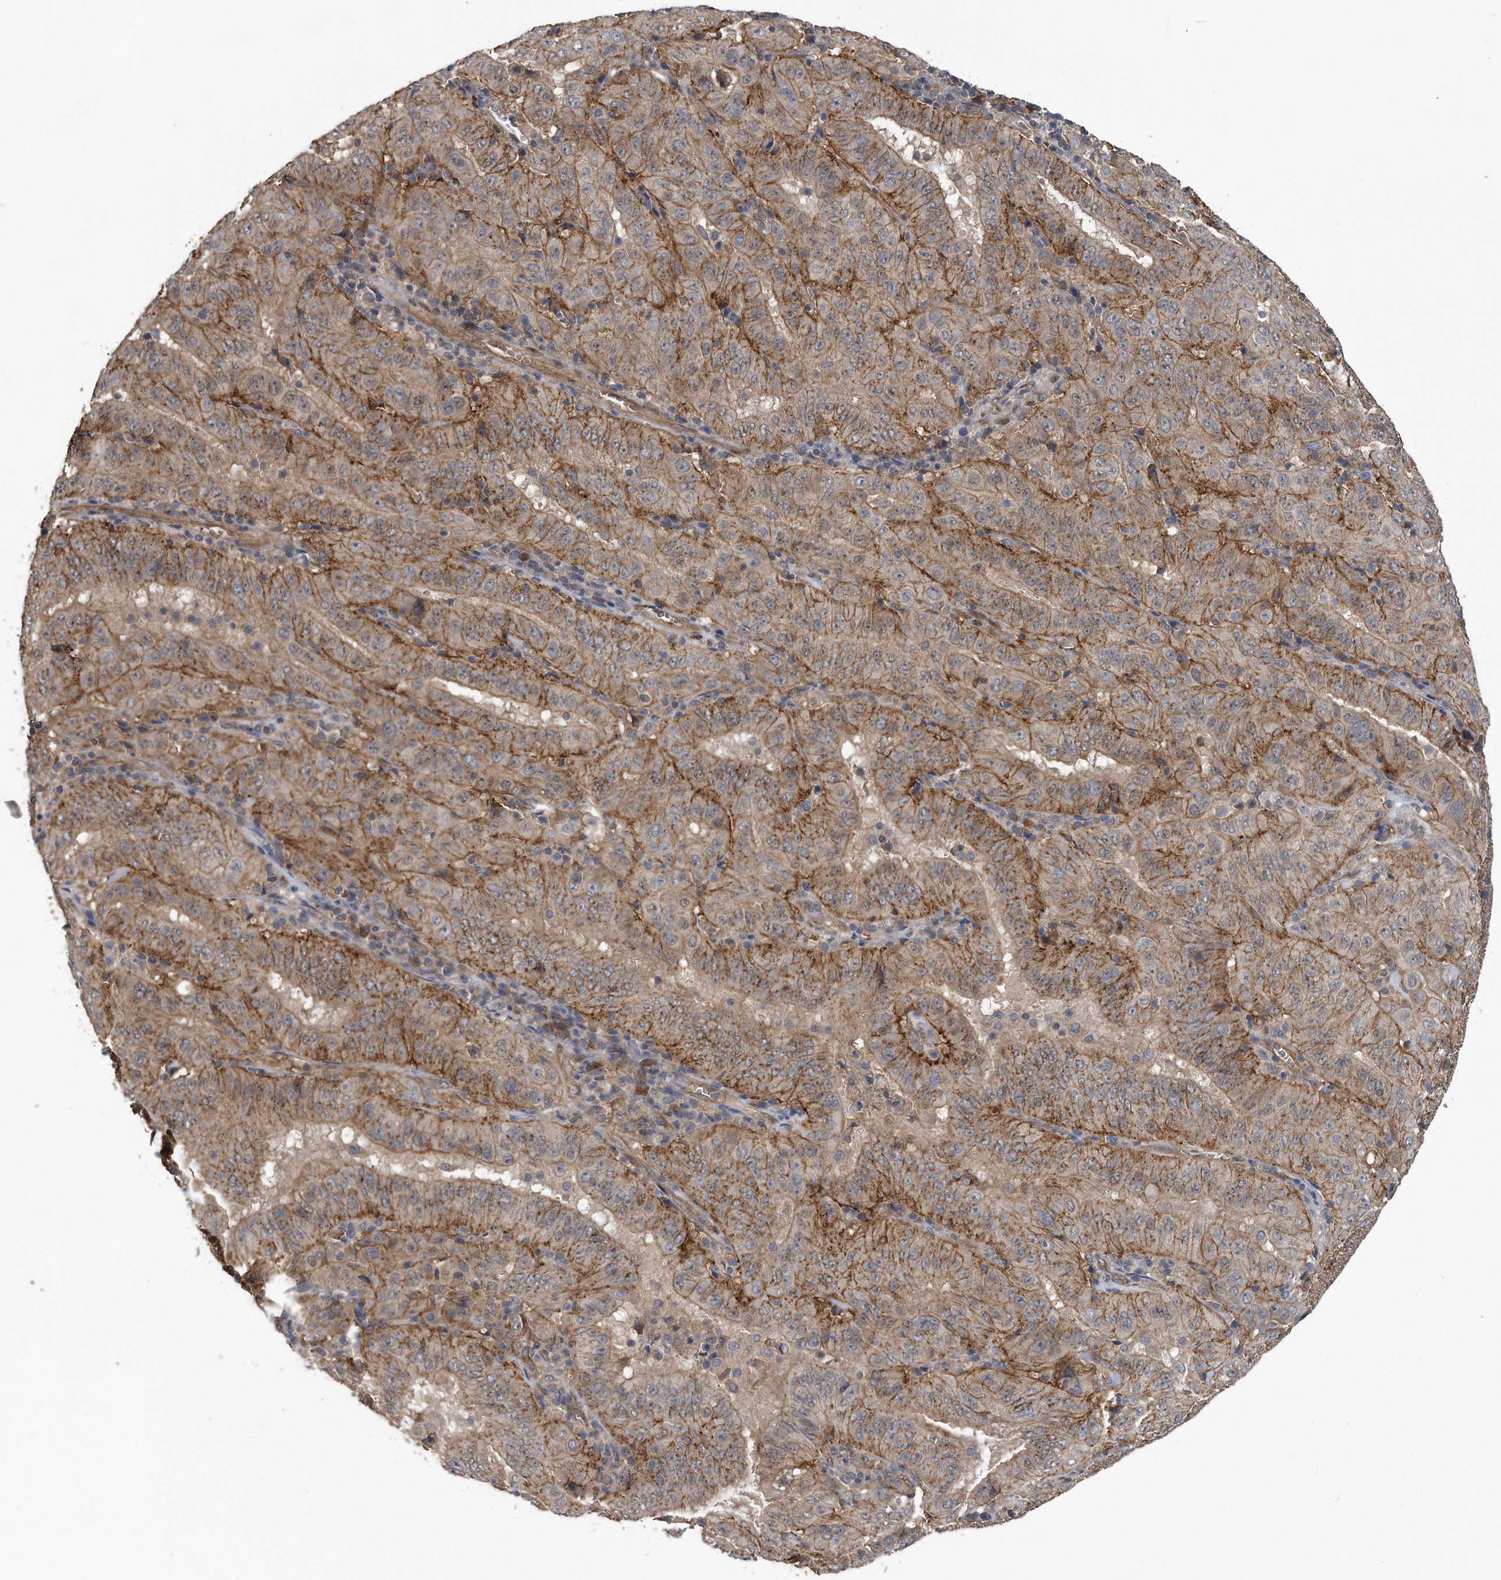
{"staining": {"intensity": "moderate", "quantity": ">75%", "location": "cytoplasmic/membranous"}, "tissue": "pancreatic cancer", "cell_type": "Tumor cells", "image_type": "cancer", "snomed": [{"axis": "morphology", "description": "Adenocarcinoma, NOS"}, {"axis": "topography", "description": "Pancreas"}], "caption": "Protein analysis of adenocarcinoma (pancreatic) tissue exhibits moderate cytoplasmic/membranous expression in about >75% of tumor cells. (DAB (3,3'-diaminobenzidine) IHC with brightfield microscopy, high magnification).", "gene": "ZNF79", "patient": {"sex": "male", "age": 63}}